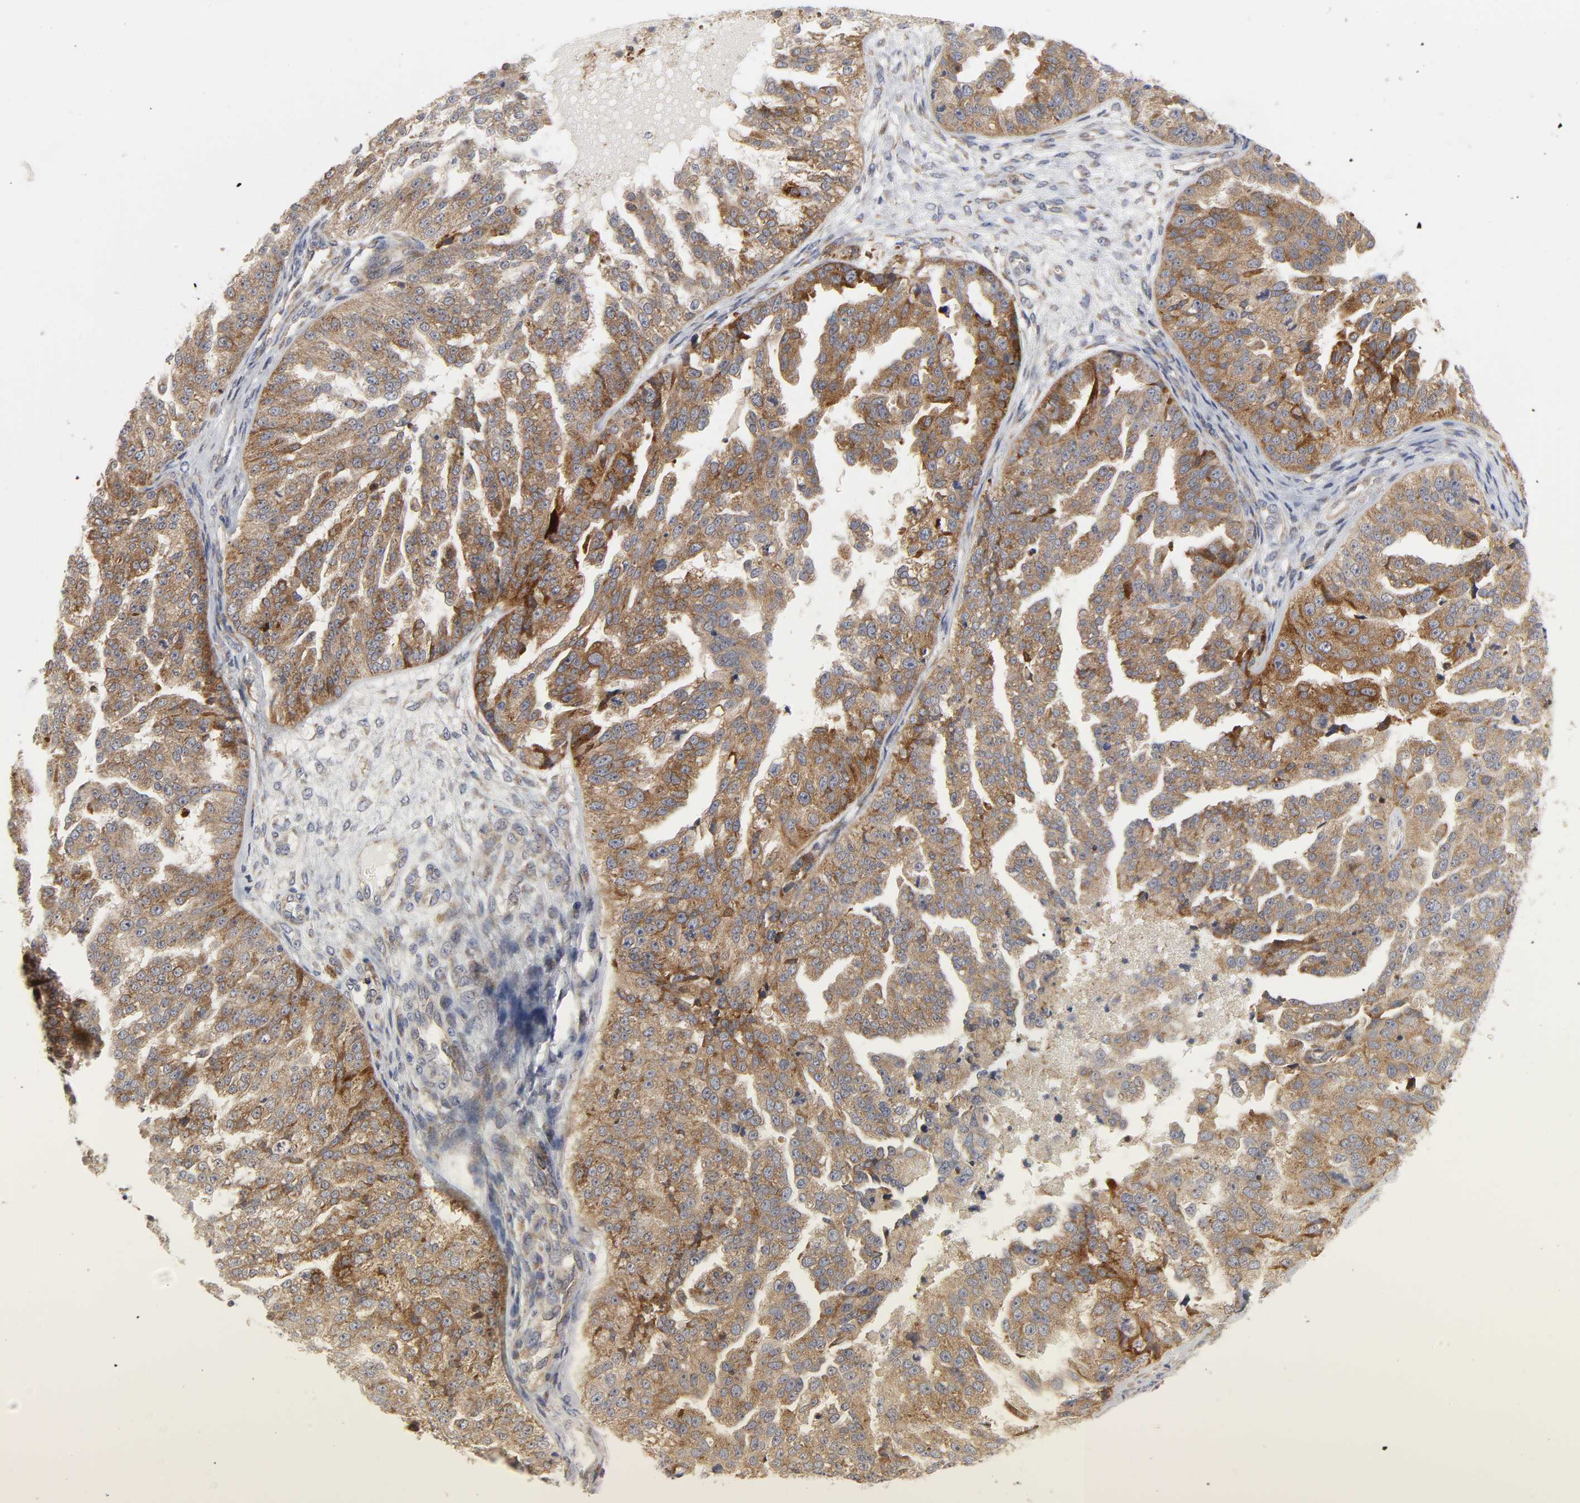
{"staining": {"intensity": "moderate", "quantity": ">75%", "location": "cytoplasmic/membranous"}, "tissue": "ovarian cancer", "cell_type": "Tumor cells", "image_type": "cancer", "snomed": [{"axis": "morphology", "description": "Cystadenocarcinoma, serous, NOS"}, {"axis": "topography", "description": "Ovary"}], "caption": "Immunohistochemical staining of ovarian cancer reveals moderate cytoplasmic/membranous protein expression in approximately >75% of tumor cells.", "gene": "BAX", "patient": {"sex": "female", "age": 58}}